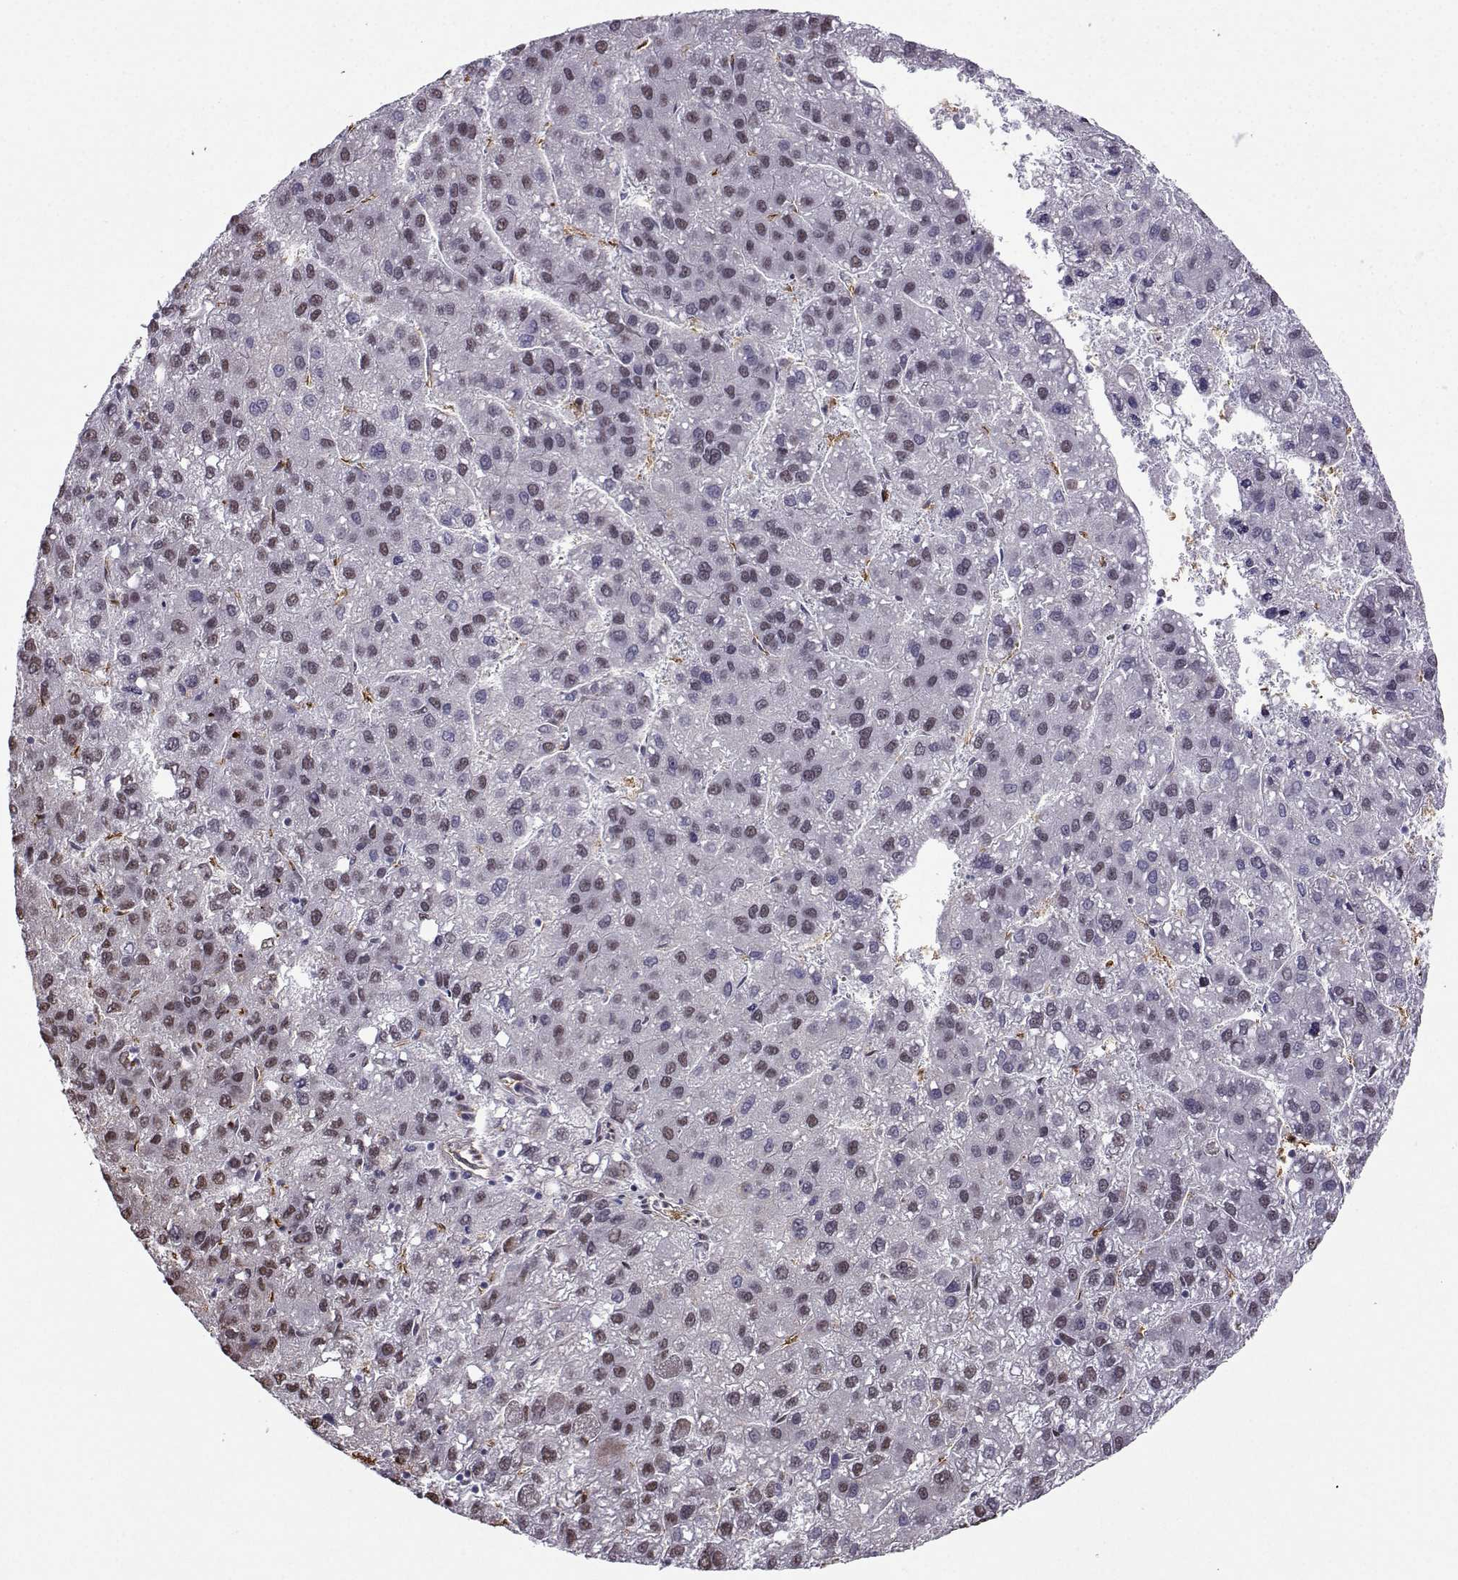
{"staining": {"intensity": "negative", "quantity": "none", "location": "none"}, "tissue": "liver cancer", "cell_type": "Tumor cells", "image_type": "cancer", "snomed": [{"axis": "morphology", "description": "Carcinoma, Hepatocellular, NOS"}, {"axis": "topography", "description": "Liver"}], "caption": "IHC of liver hepatocellular carcinoma reveals no staining in tumor cells. (Stains: DAB immunohistochemistry with hematoxylin counter stain, Microscopy: brightfield microscopy at high magnification).", "gene": "CCNK", "patient": {"sex": "female", "age": 82}}